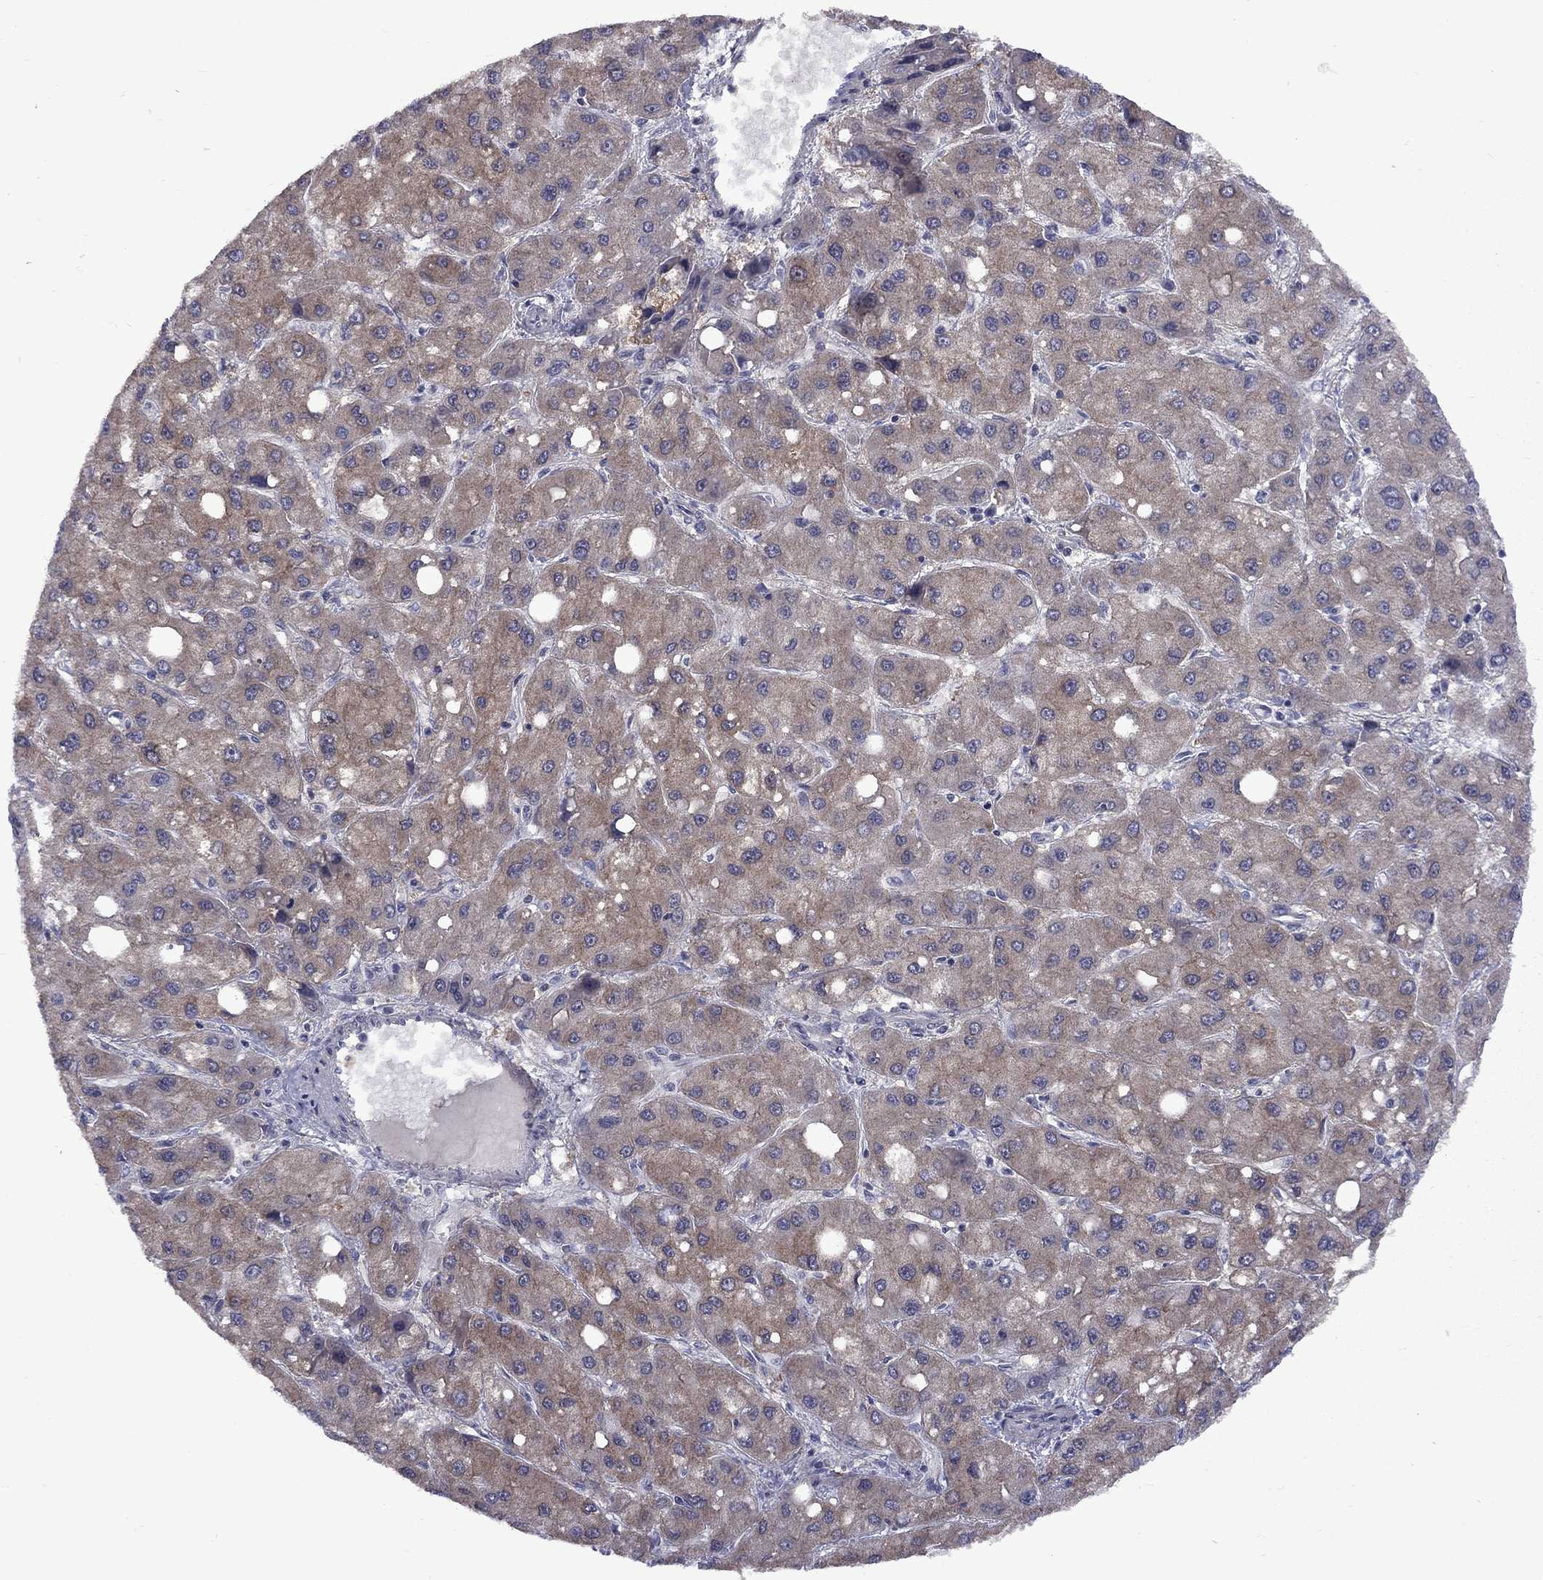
{"staining": {"intensity": "weak", "quantity": "25%-75%", "location": "cytoplasmic/membranous"}, "tissue": "liver cancer", "cell_type": "Tumor cells", "image_type": "cancer", "snomed": [{"axis": "morphology", "description": "Carcinoma, Hepatocellular, NOS"}, {"axis": "topography", "description": "Liver"}], "caption": "IHC micrograph of neoplastic tissue: liver cancer (hepatocellular carcinoma) stained using immunohistochemistry (IHC) displays low levels of weak protein expression localized specifically in the cytoplasmic/membranous of tumor cells, appearing as a cytoplasmic/membranous brown color.", "gene": "SNTA1", "patient": {"sex": "male", "age": 73}}